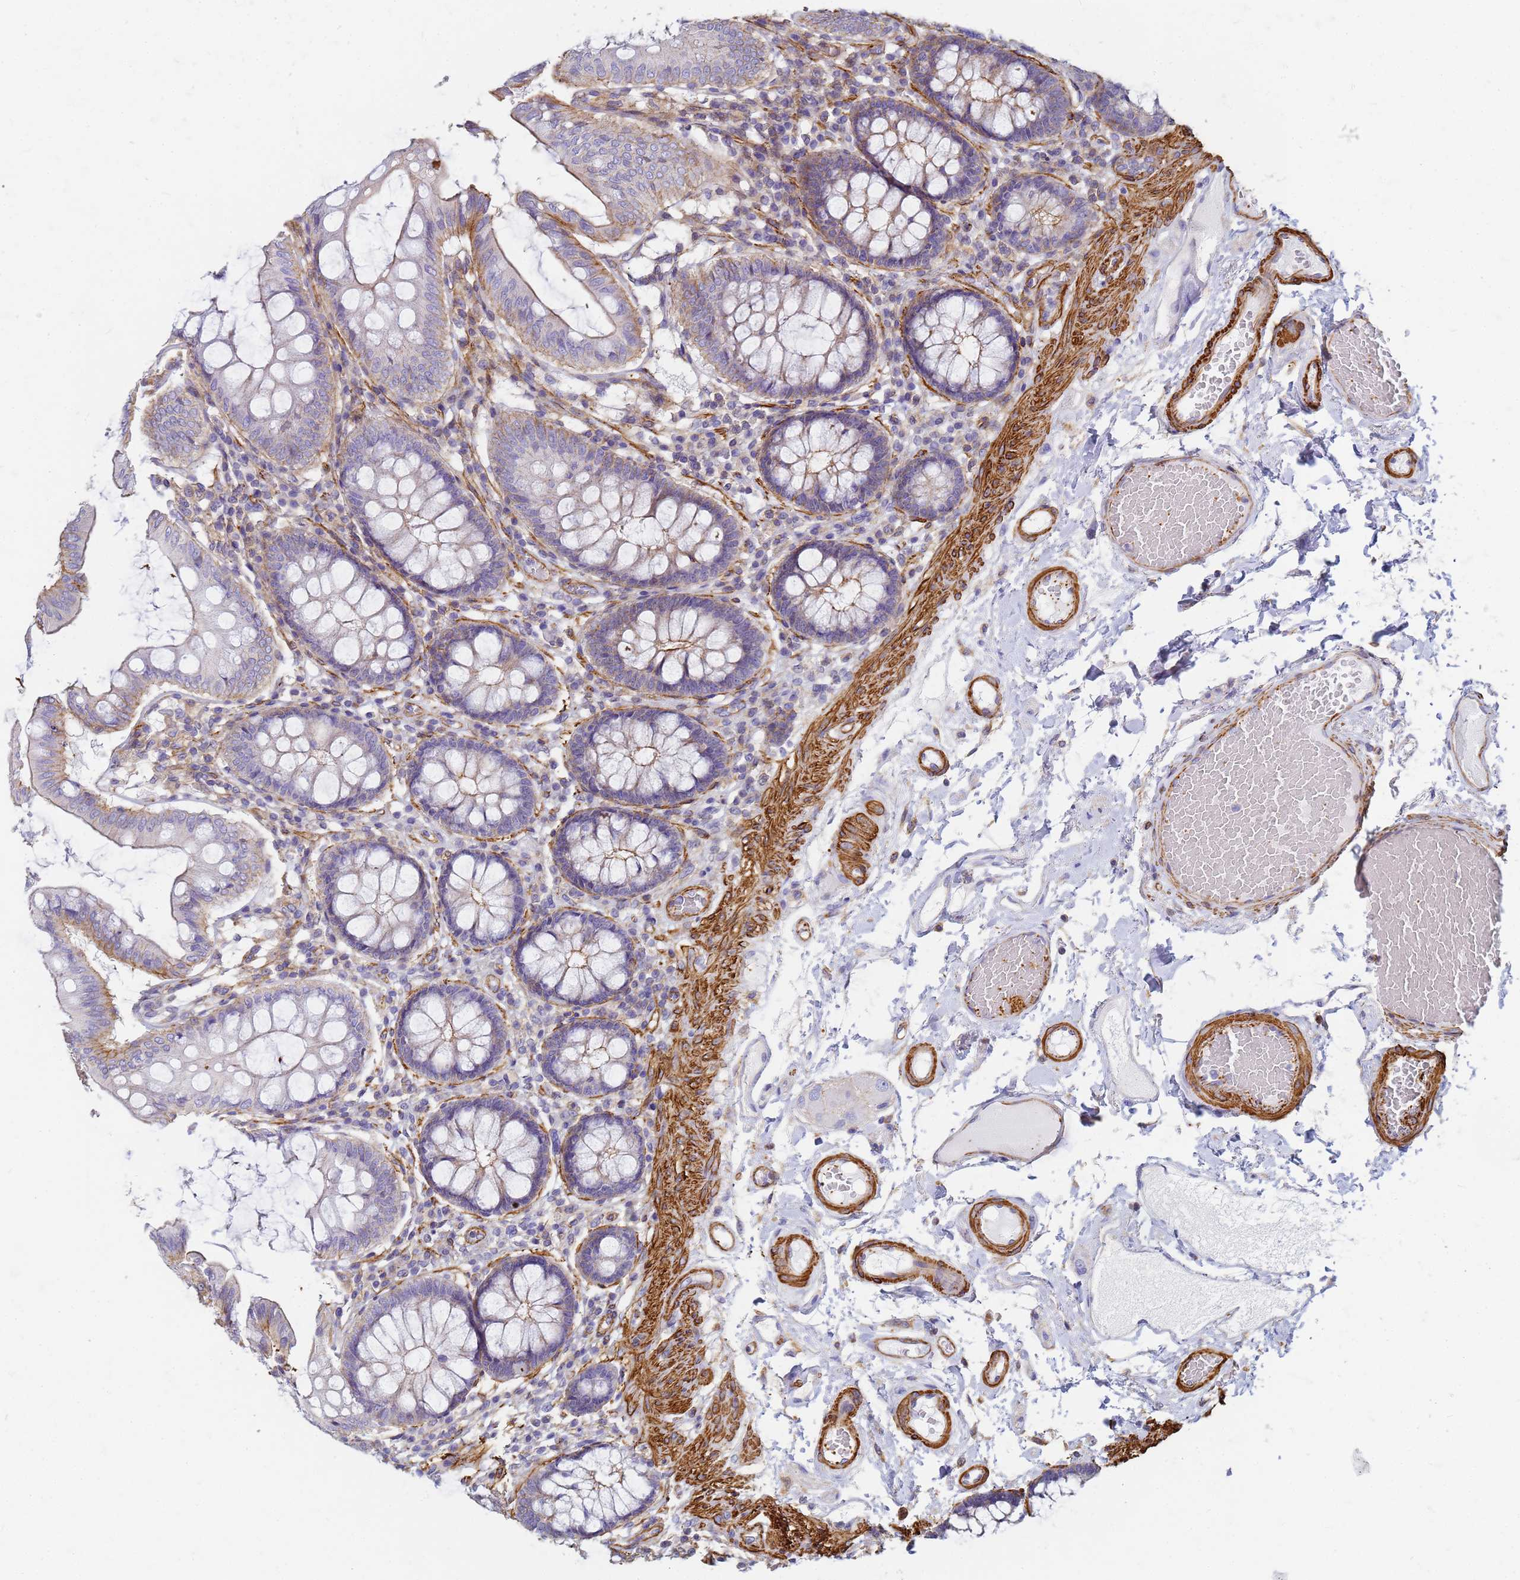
{"staining": {"intensity": "moderate", "quantity": "25%-75%", "location": "cytoplasmic/membranous"}, "tissue": "colon", "cell_type": "Endothelial cells", "image_type": "normal", "snomed": [{"axis": "morphology", "description": "Normal tissue, NOS"}, {"axis": "topography", "description": "Colon"}], "caption": "Endothelial cells show medium levels of moderate cytoplasmic/membranous expression in approximately 25%-75% of cells in benign human colon.", "gene": "TPM1", "patient": {"sex": "male", "age": 84}}